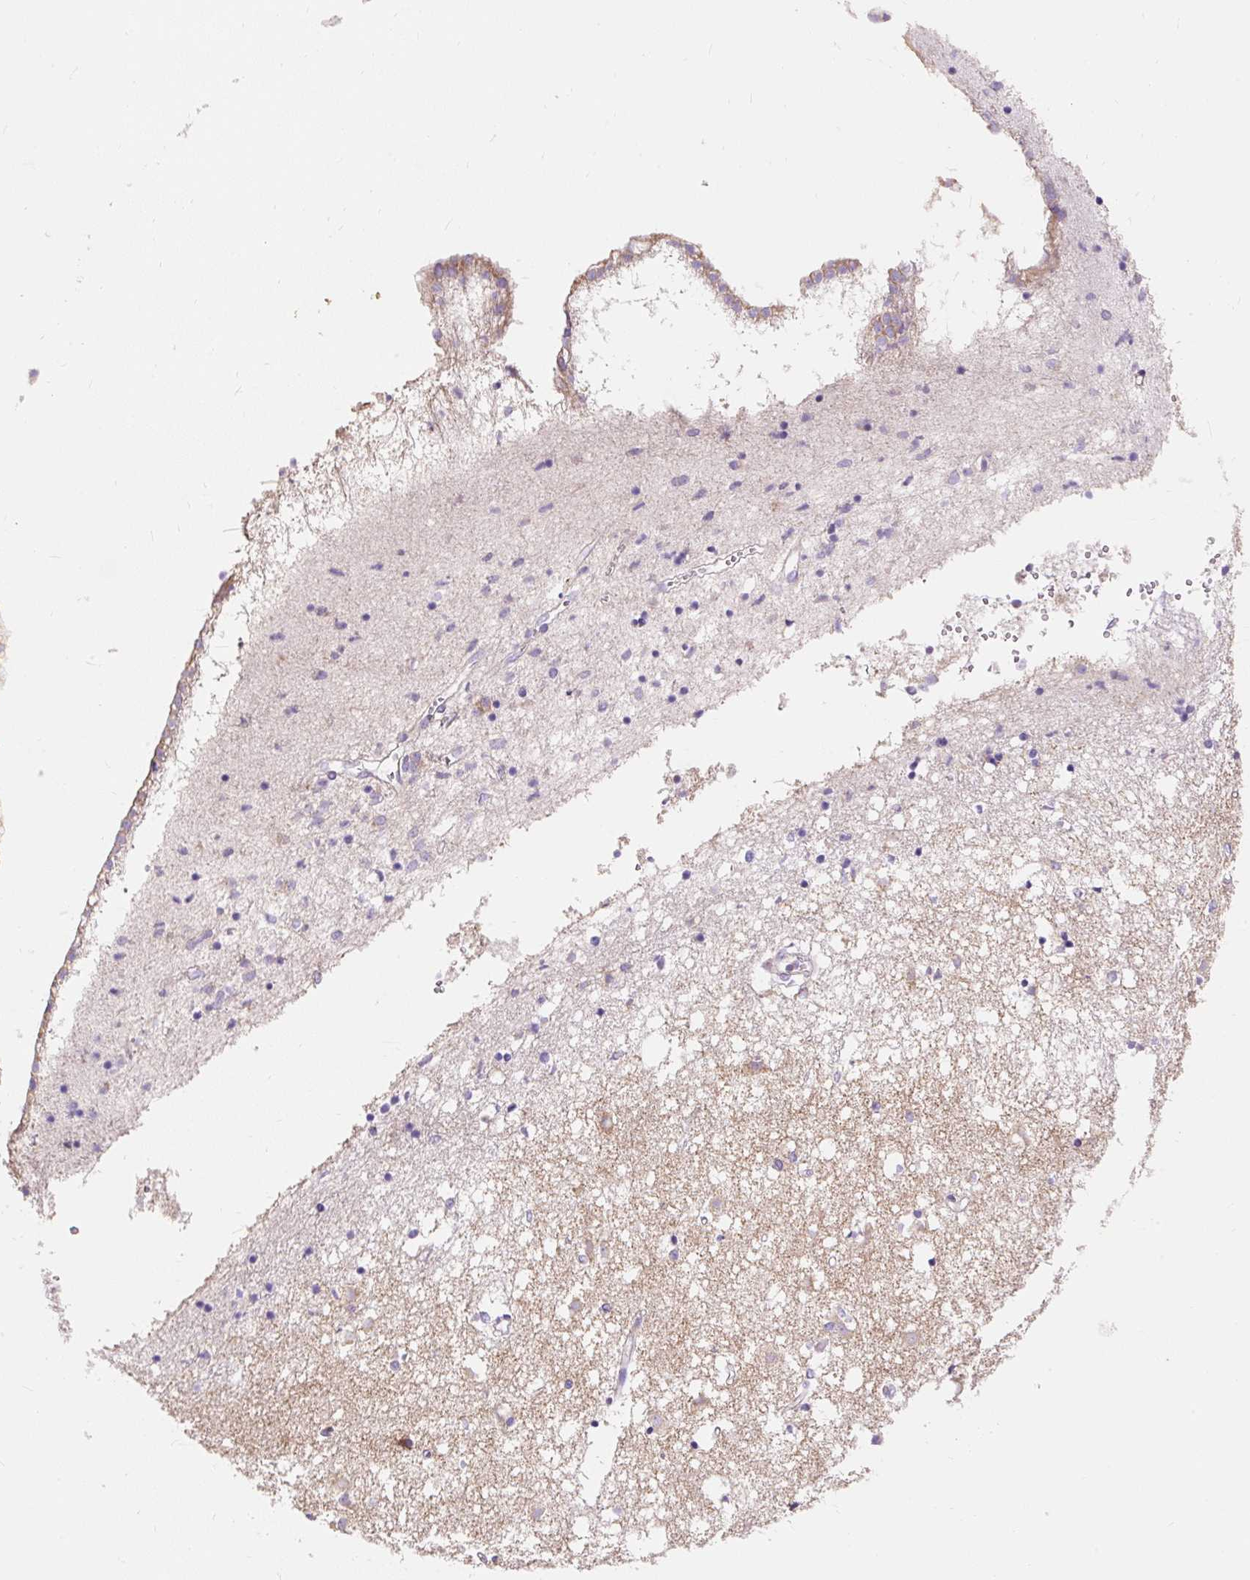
{"staining": {"intensity": "weak", "quantity": "<25%", "location": "cytoplasmic/membranous"}, "tissue": "caudate", "cell_type": "Glial cells", "image_type": "normal", "snomed": [{"axis": "morphology", "description": "Normal tissue, NOS"}, {"axis": "topography", "description": "Lateral ventricle wall"}], "caption": "The micrograph displays no significant staining in glial cells of caudate. (Stains: DAB (3,3'-diaminobenzidine) IHC with hematoxylin counter stain, Microscopy: brightfield microscopy at high magnification).", "gene": "PMAIP1", "patient": {"sex": "male", "age": 70}}